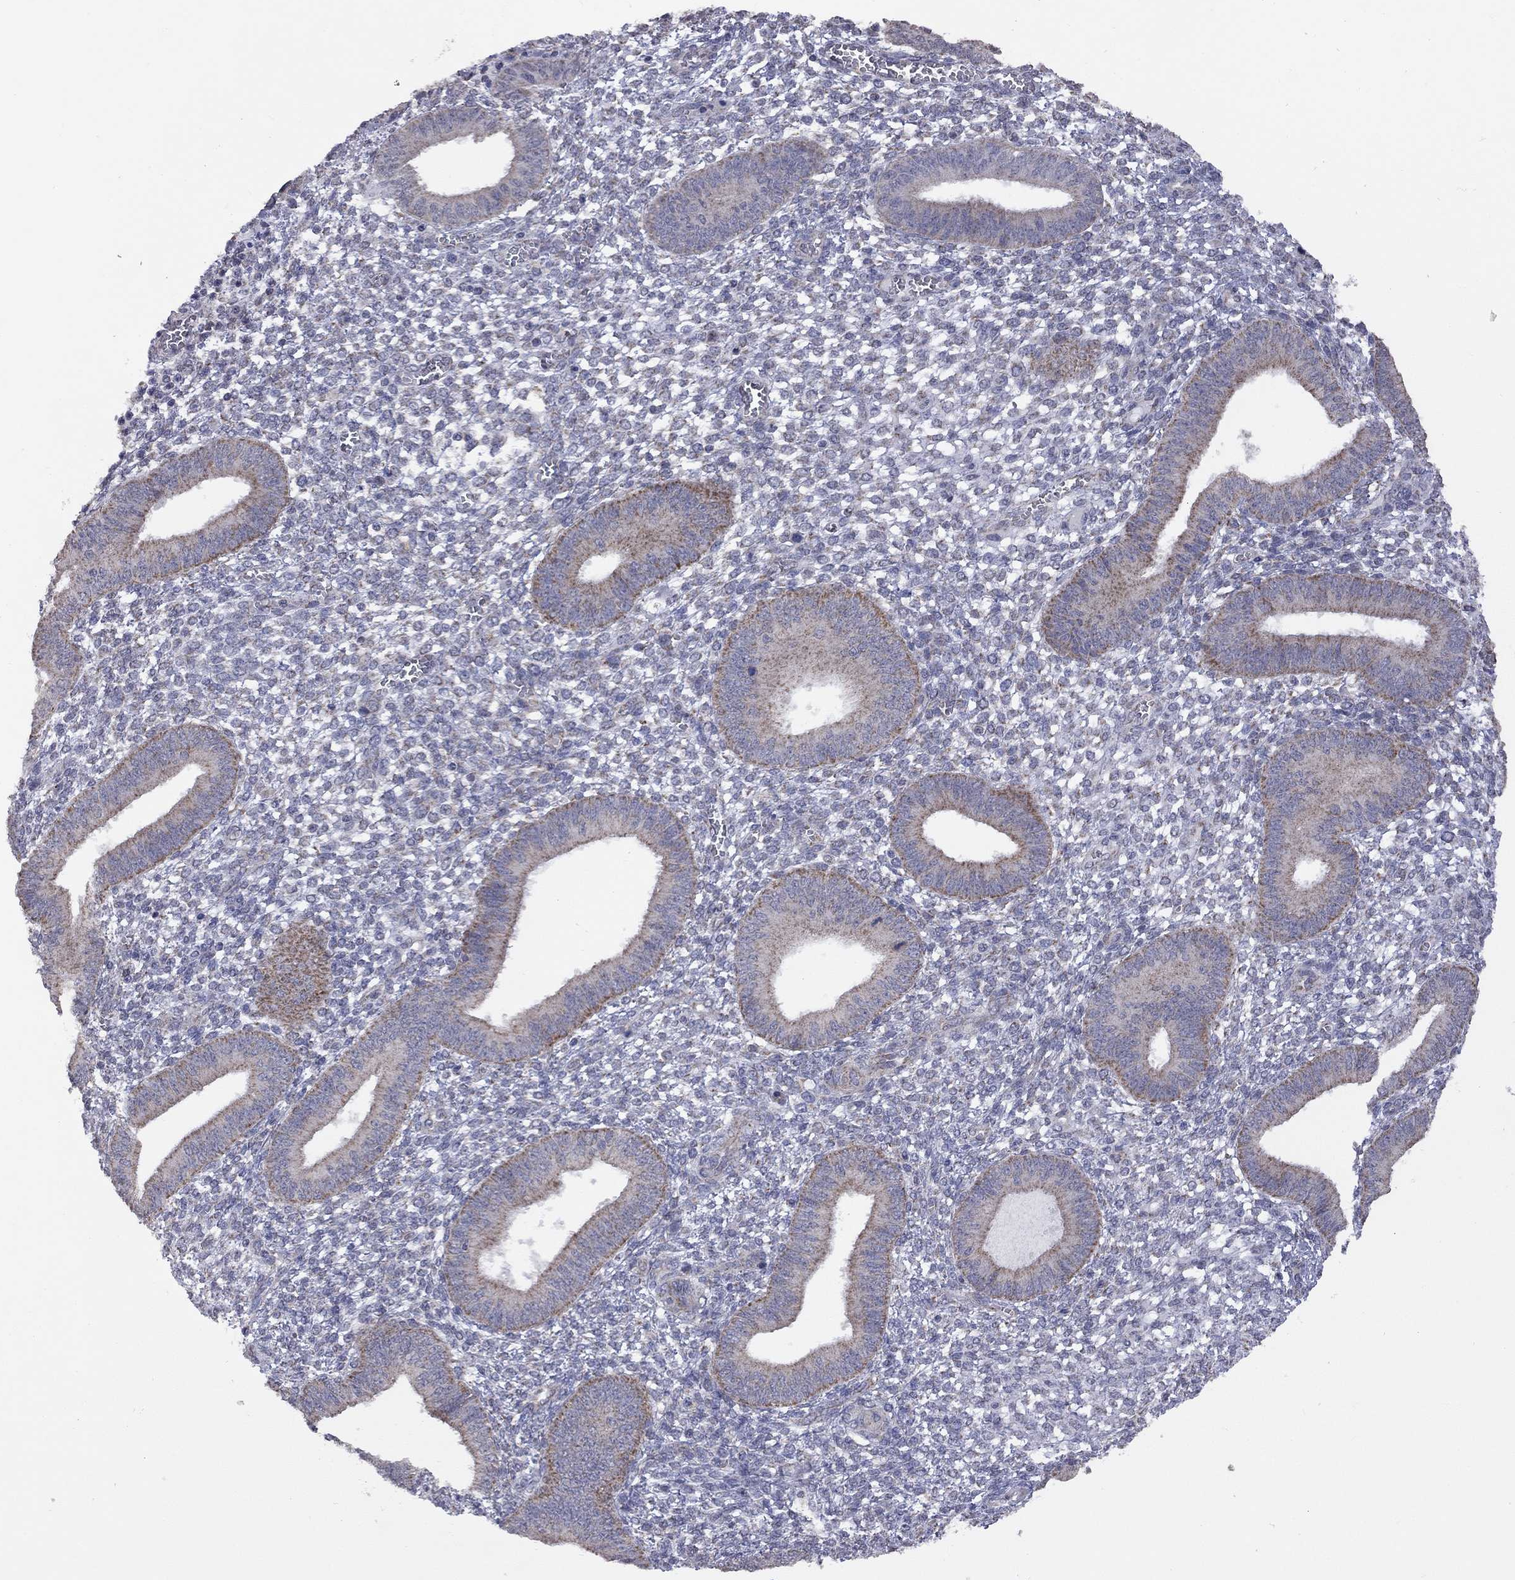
{"staining": {"intensity": "negative", "quantity": "none", "location": "none"}, "tissue": "endometrium", "cell_type": "Cells in endometrial stroma", "image_type": "normal", "snomed": [{"axis": "morphology", "description": "Normal tissue, NOS"}, {"axis": "topography", "description": "Endometrium"}], "caption": "Image shows no significant protein staining in cells in endometrial stroma of benign endometrium.", "gene": "NDUFB1", "patient": {"sex": "female", "age": 42}}